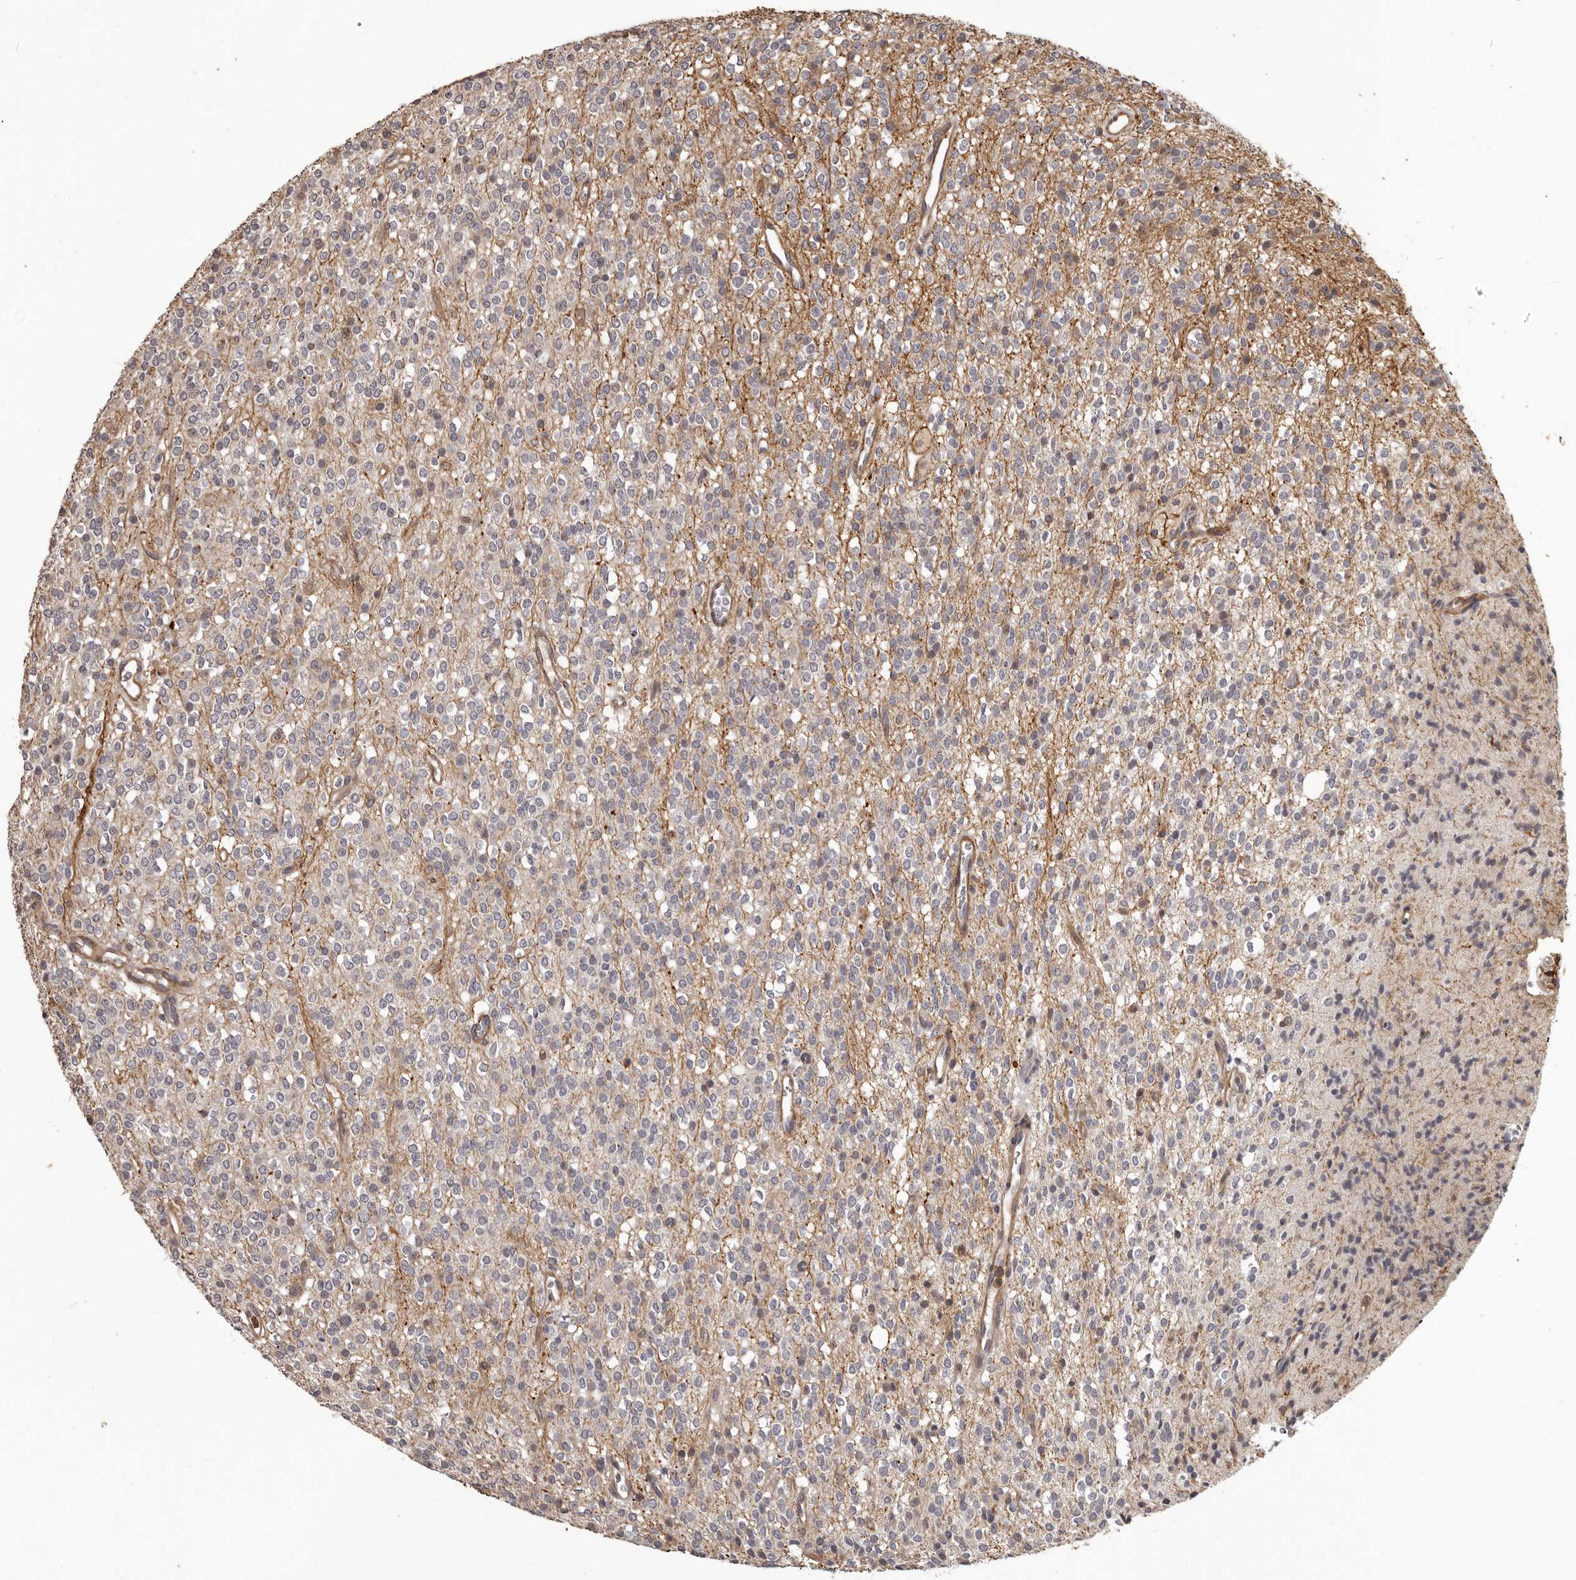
{"staining": {"intensity": "negative", "quantity": "none", "location": "none"}, "tissue": "glioma", "cell_type": "Tumor cells", "image_type": "cancer", "snomed": [{"axis": "morphology", "description": "Glioma, malignant, High grade"}, {"axis": "topography", "description": "Brain"}], "caption": "This photomicrograph is of glioma stained with immunohistochemistry to label a protein in brown with the nuclei are counter-stained blue. There is no staining in tumor cells.", "gene": "SLITRK6", "patient": {"sex": "male", "age": 34}}